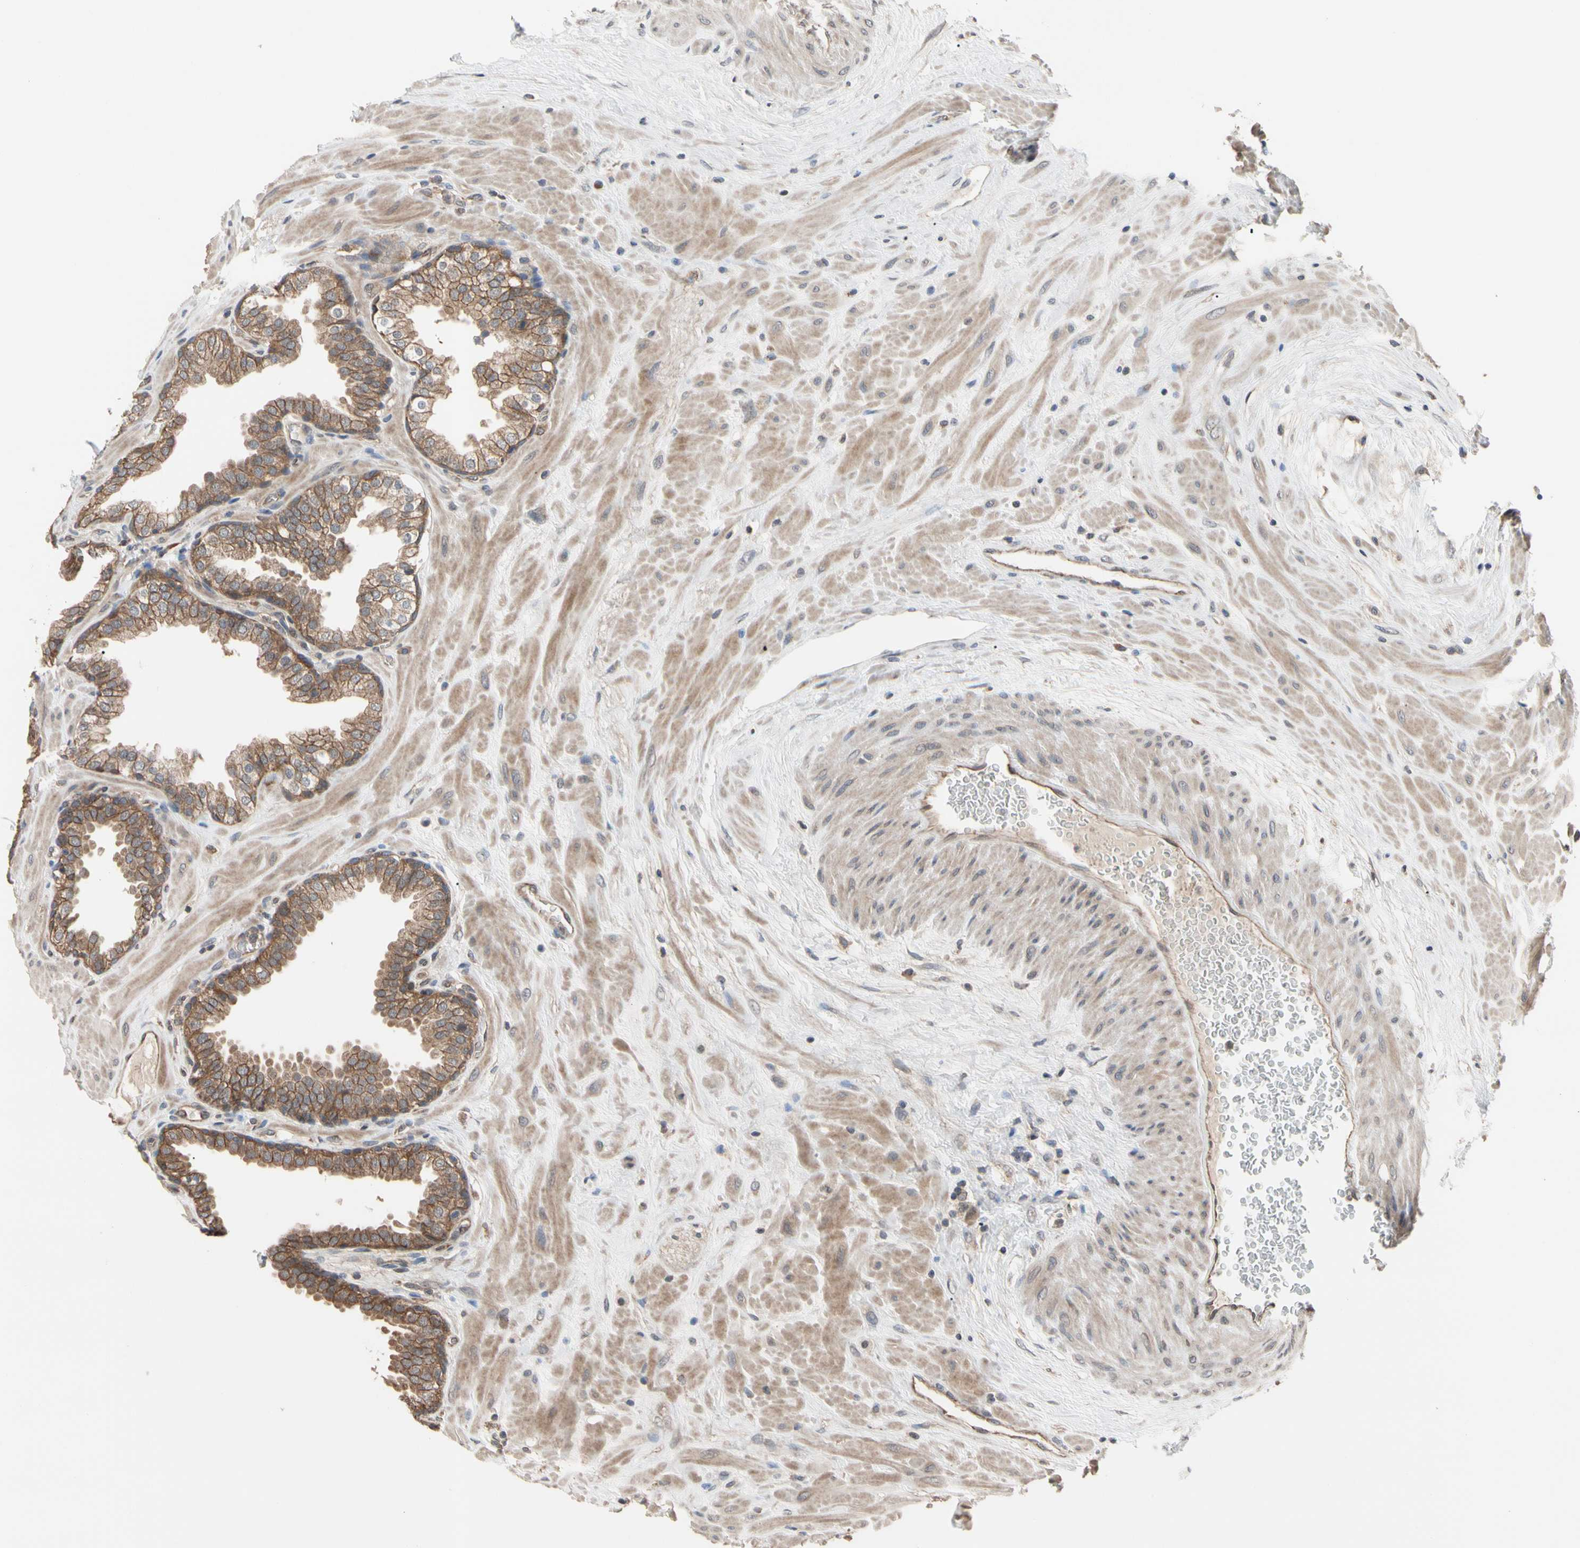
{"staining": {"intensity": "moderate", "quantity": ">75%", "location": "cytoplasmic/membranous"}, "tissue": "prostate", "cell_type": "Glandular cells", "image_type": "normal", "snomed": [{"axis": "morphology", "description": "Normal tissue, NOS"}, {"axis": "topography", "description": "Prostate"}], "caption": "A brown stain shows moderate cytoplasmic/membranous expression of a protein in glandular cells of unremarkable human prostate. (IHC, brightfield microscopy, high magnification).", "gene": "DPP8", "patient": {"sex": "male", "age": 51}}